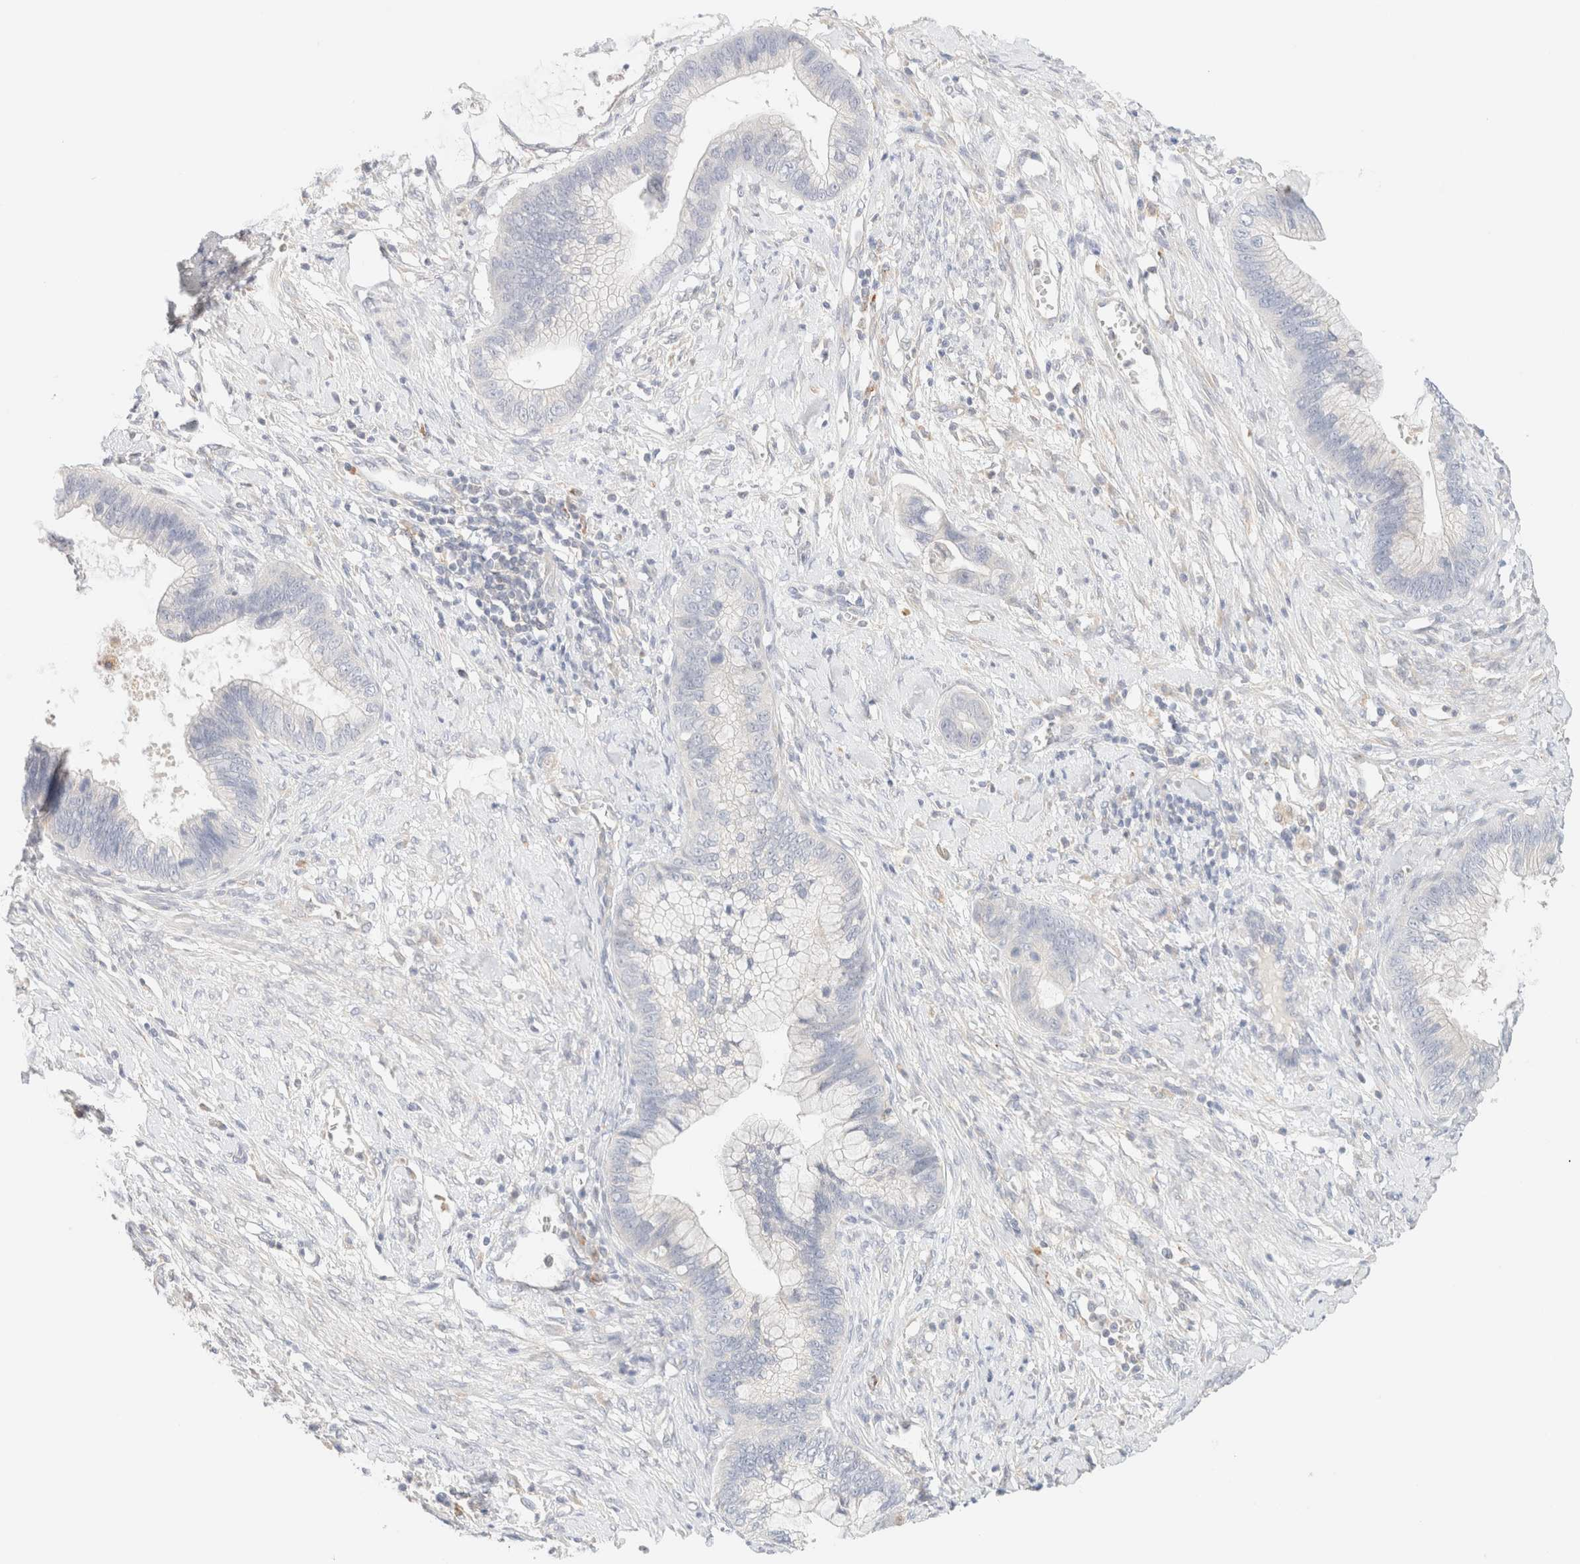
{"staining": {"intensity": "negative", "quantity": "none", "location": "none"}, "tissue": "cervical cancer", "cell_type": "Tumor cells", "image_type": "cancer", "snomed": [{"axis": "morphology", "description": "Adenocarcinoma, NOS"}, {"axis": "topography", "description": "Cervix"}], "caption": "Tumor cells are negative for protein expression in human adenocarcinoma (cervical).", "gene": "SARM1", "patient": {"sex": "female", "age": 44}}